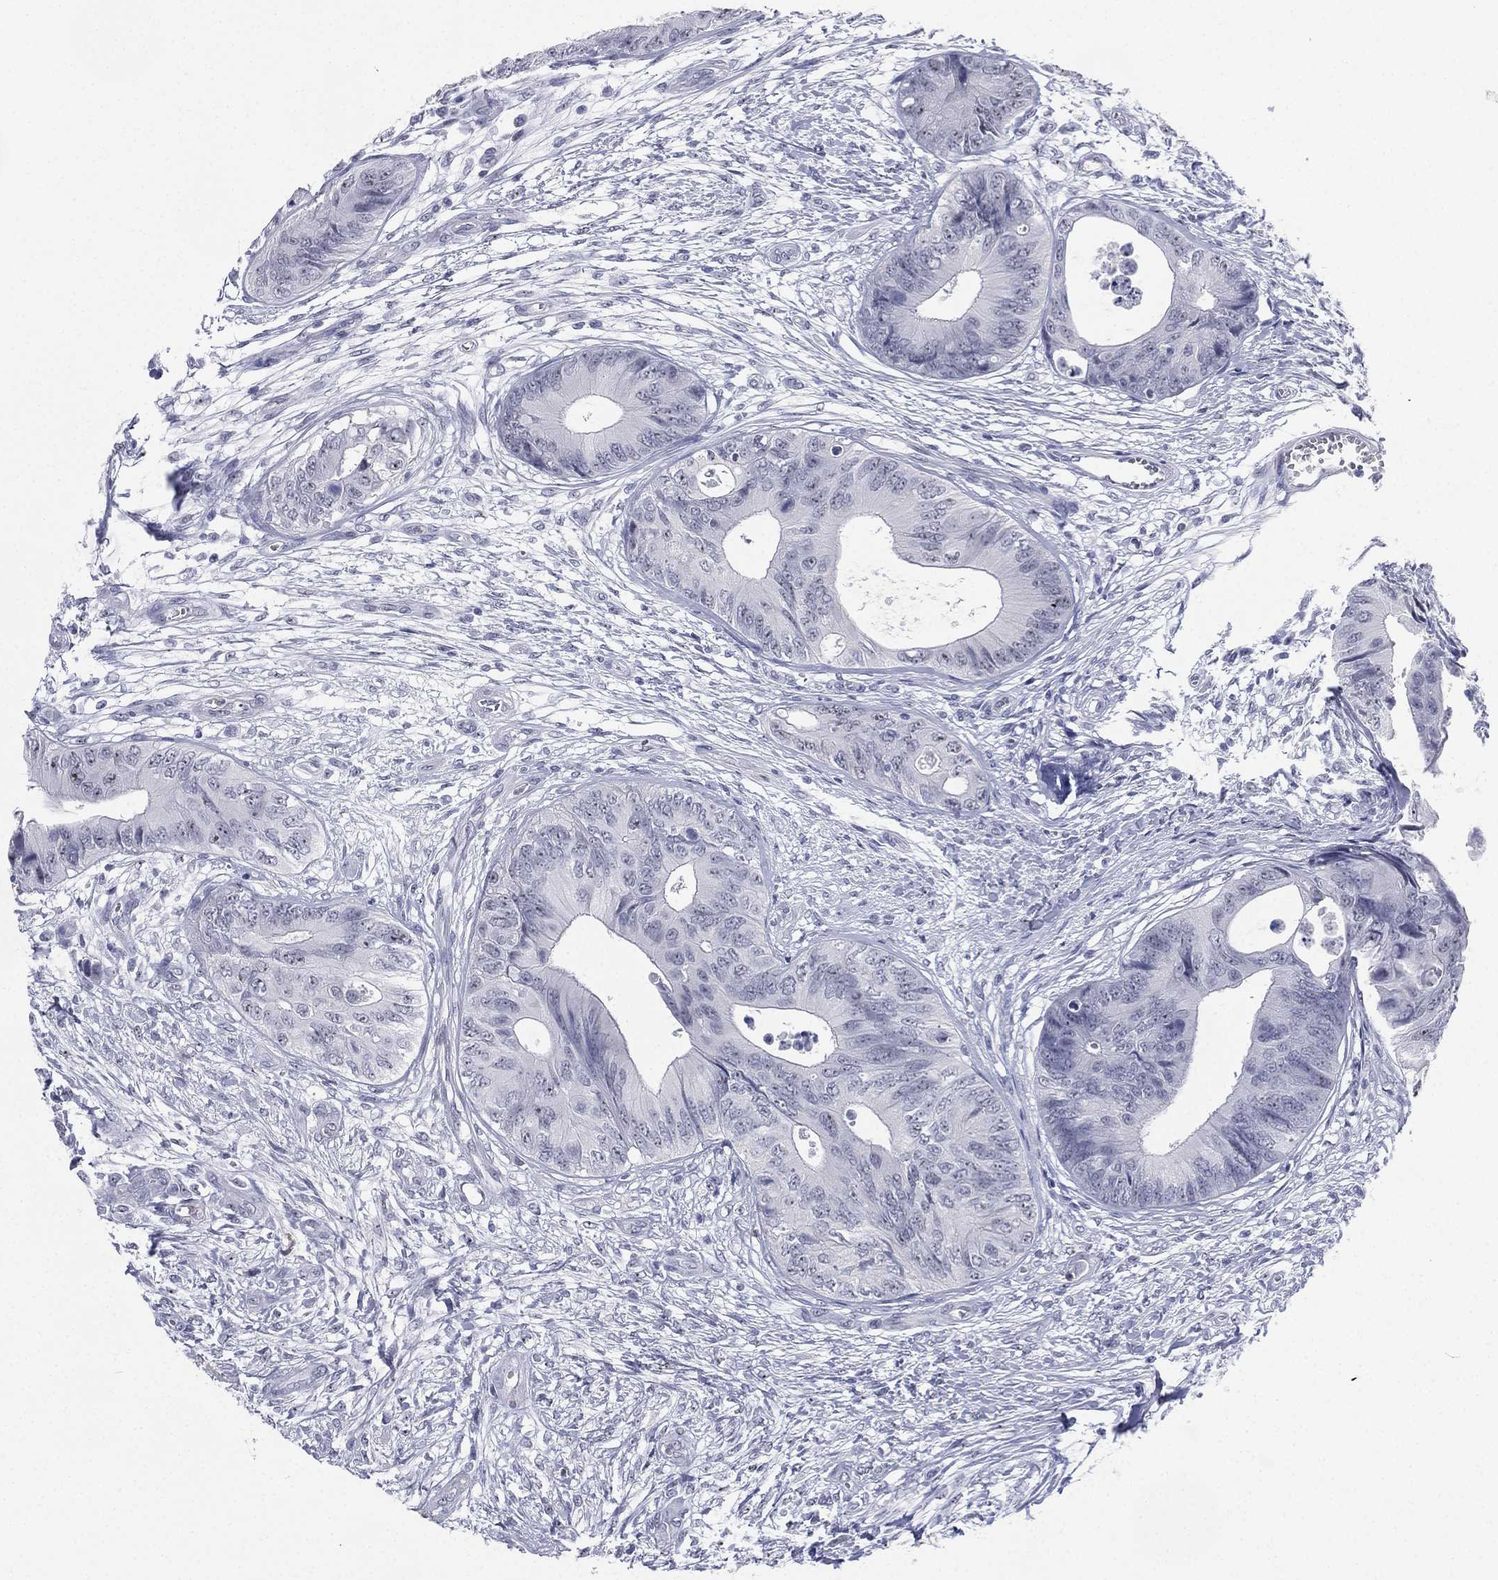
{"staining": {"intensity": "negative", "quantity": "none", "location": "none"}, "tissue": "colorectal cancer", "cell_type": "Tumor cells", "image_type": "cancer", "snomed": [{"axis": "morphology", "description": "Normal tissue, NOS"}, {"axis": "morphology", "description": "Adenocarcinoma, NOS"}, {"axis": "topography", "description": "Colon"}], "caption": "Image shows no protein staining in tumor cells of colorectal cancer (adenocarcinoma) tissue.", "gene": "CD22", "patient": {"sex": "male", "age": 65}}